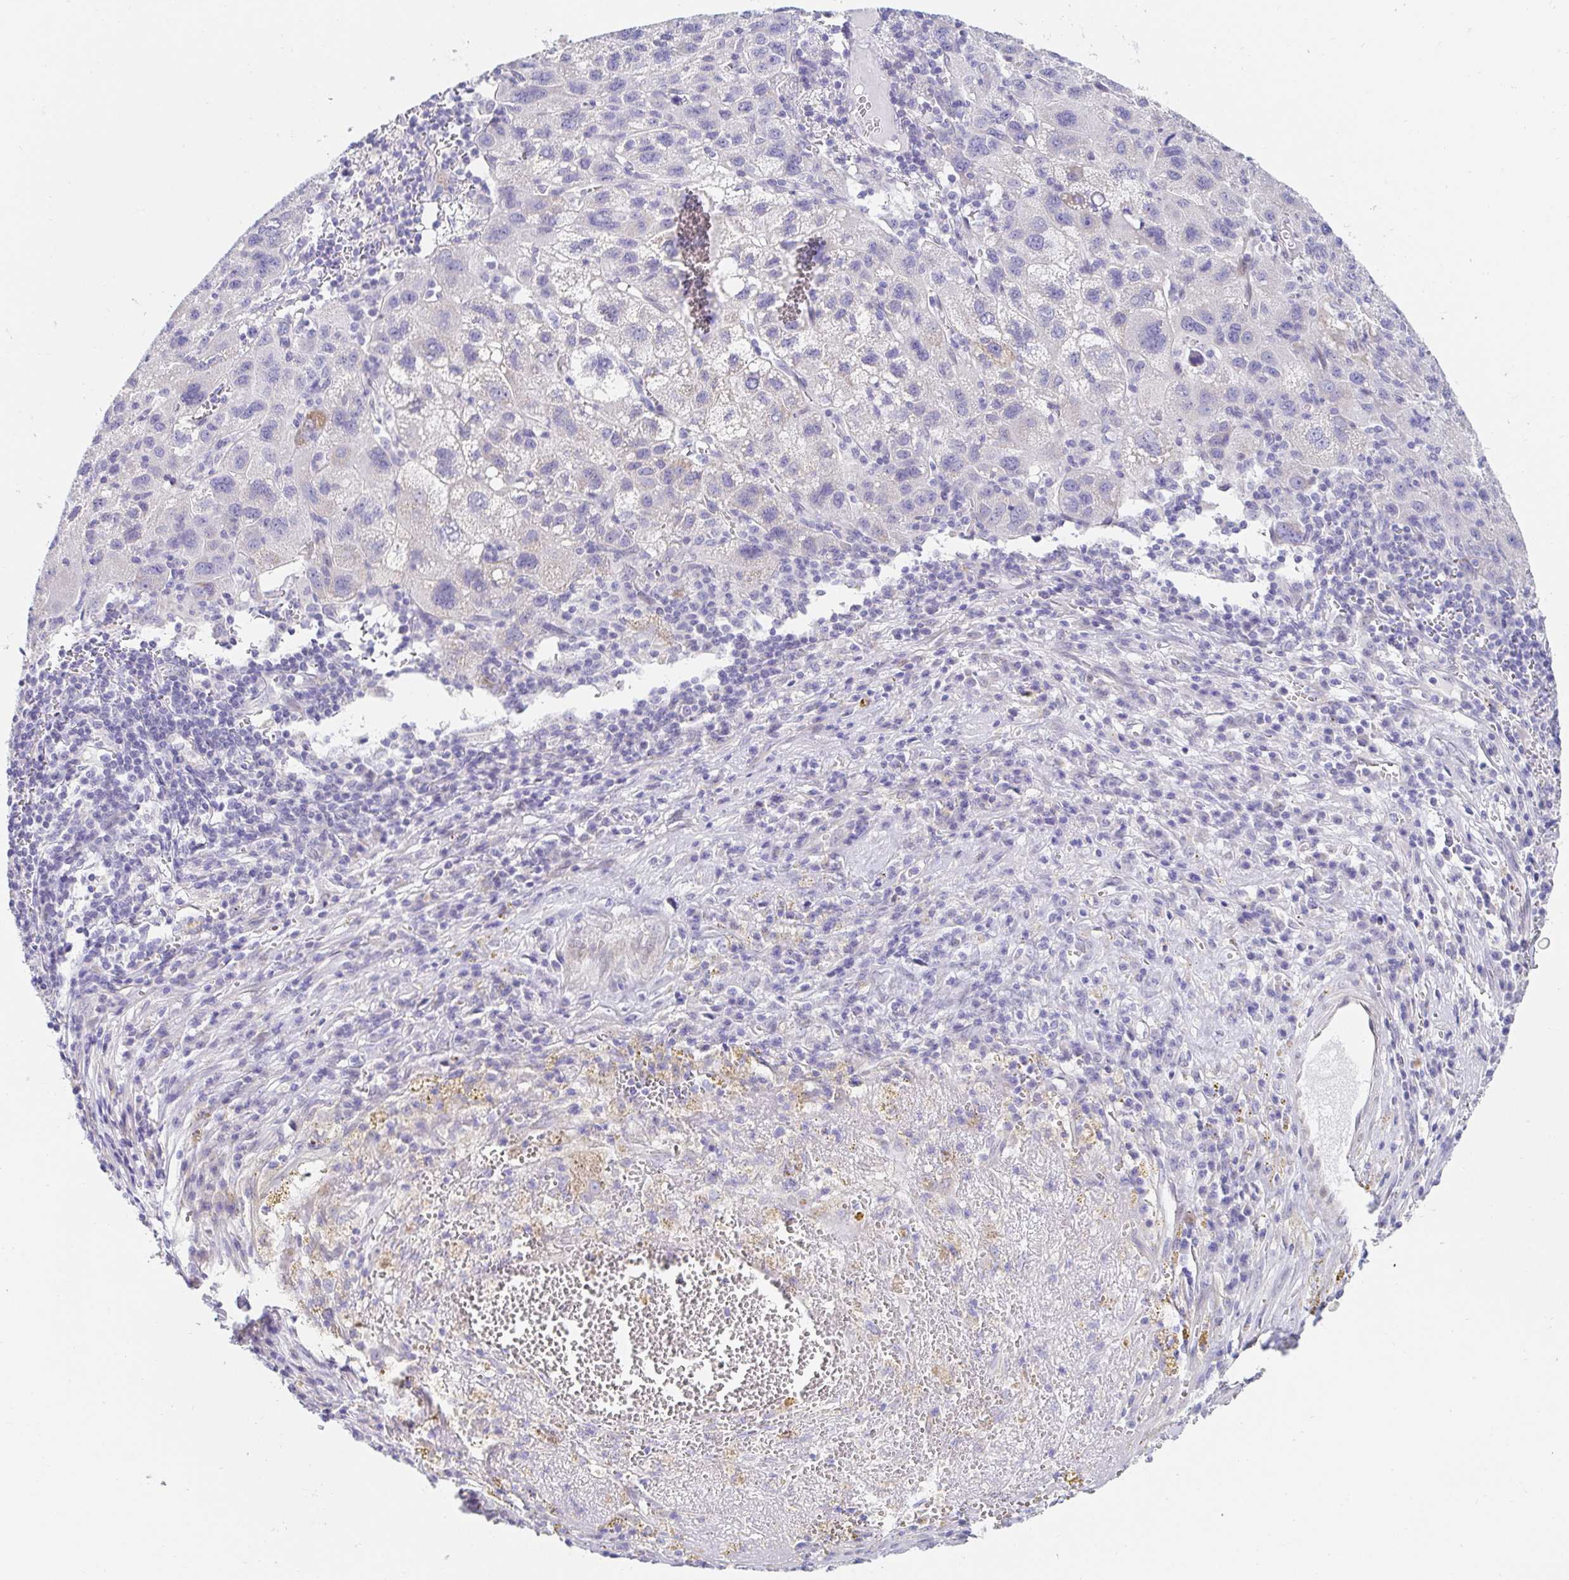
{"staining": {"intensity": "negative", "quantity": "none", "location": "none"}, "tissue": "liver cancer", "cell_type": "Tumor cells", "image_type": "cancer", "snomed": [{"axis": "morphology", "description": "Carcinoma, Hepatocellular, NOS"}, {"axis": "topography", "description": "Liver"}], "caption": "IHC of liver cancer displays no expression in tumor cells.", "gene": "AKAP14", "patient": {"sex": "female", "age": 77}}